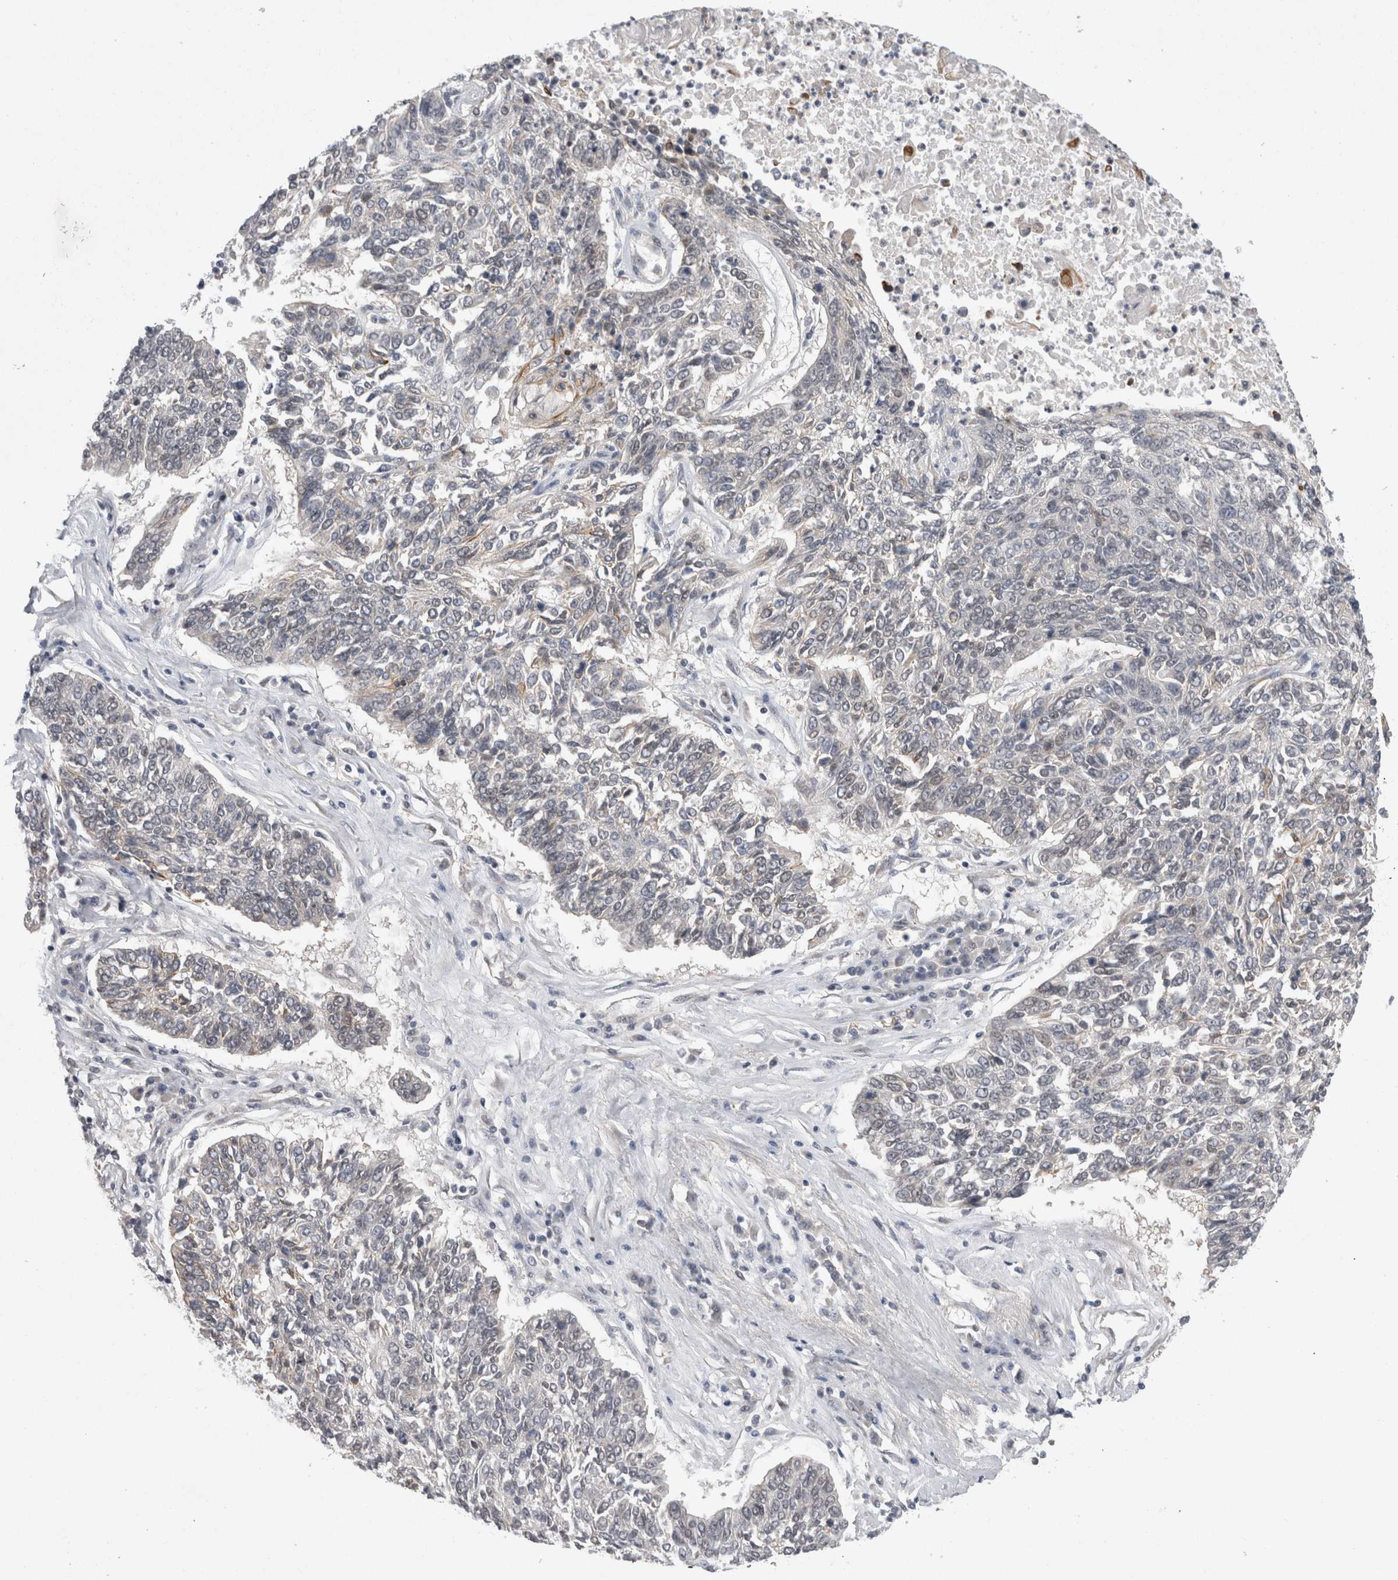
{"staining": {"intensity": "negative", "quantity": "none", "location": "none"}, "tissue": "lung cancer", "cell_type": "Tumor cells", "image_type": "cancer", "snomed": [{"axis": "morphology", "description": "Normal tissue, NOS"}, {"axis": "morphology", "description": "Squamous cell carcinoma, NOS"}, {"axis": "topography", "description": "Cartilage tissue"}, {"axis": "topography", "description": "Bronchus"}, {"axis": "topography", "description": "Lung"}], "caption": "Immunohistochemistry (IHC) of human squamous cell carcinoma (lung) shows no positivity in tumor cells. (DAB immunohistochemistry (IHC) visualized using brightfield microscopy, high magnification).", "gene": "ZNF341", "patient": {"sex": "female", "age": 49}}